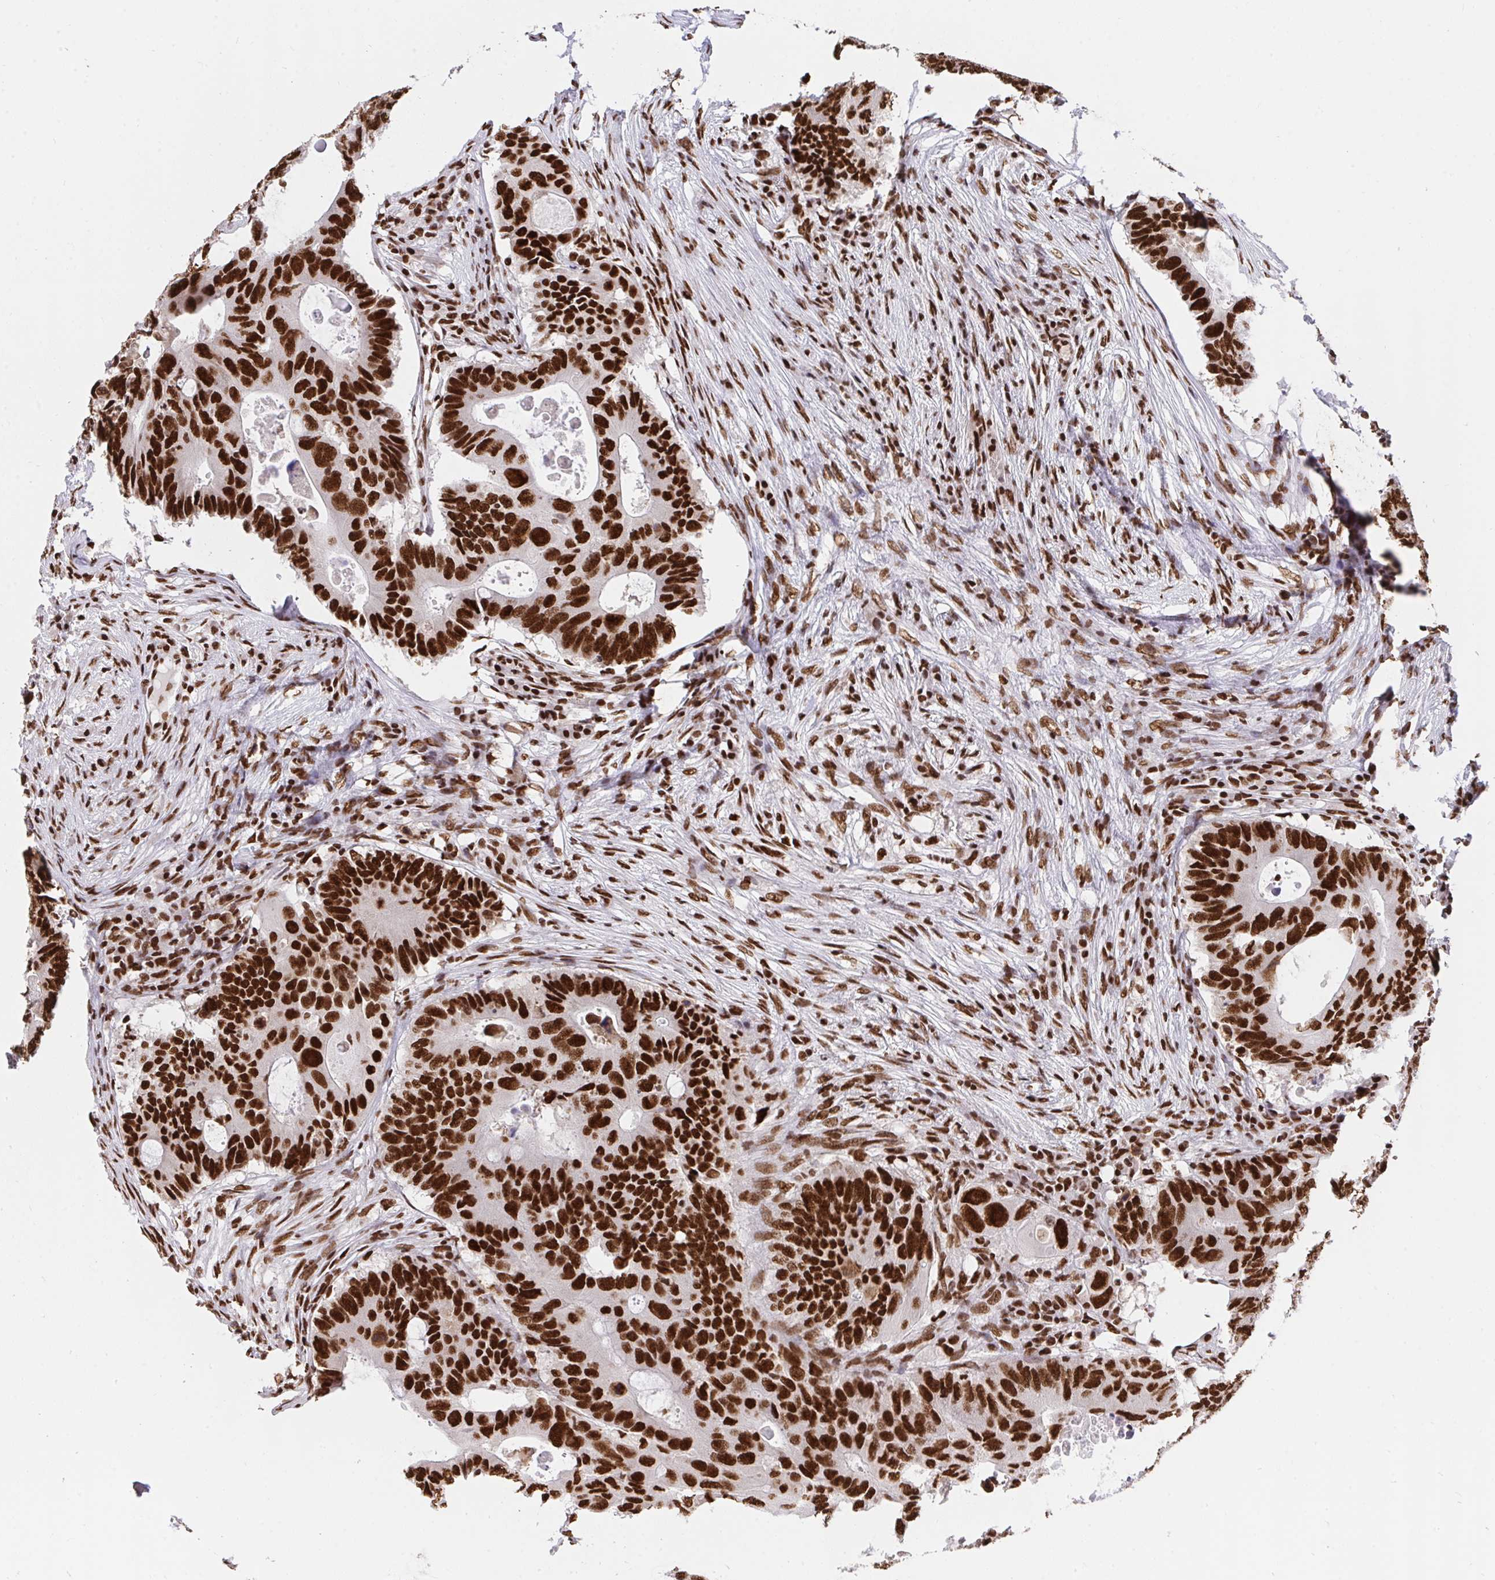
{"staining": {"intensity": "strong", "quantity": ">75%", "location": "nuclear"}, "tissue": "colorectal cancer", "cell_type": "Tumor cells", "image_type": "cancer", "snomed": [{"axis": "morphology", "description": "Adenocarcinoma, NOS"}, {"axis": "topography", "description": "Colon"}], "caption": "This histopathology image displays colorectal cancer (adenocarcinoma) stained with IHC to label a protein in brown. The nuclear of tumor cells show strong positivity for the protein. Nuclei are counter-stained blue.", "gene": "HNRNPL", "patient": {"sex": "male", "age": 71}}